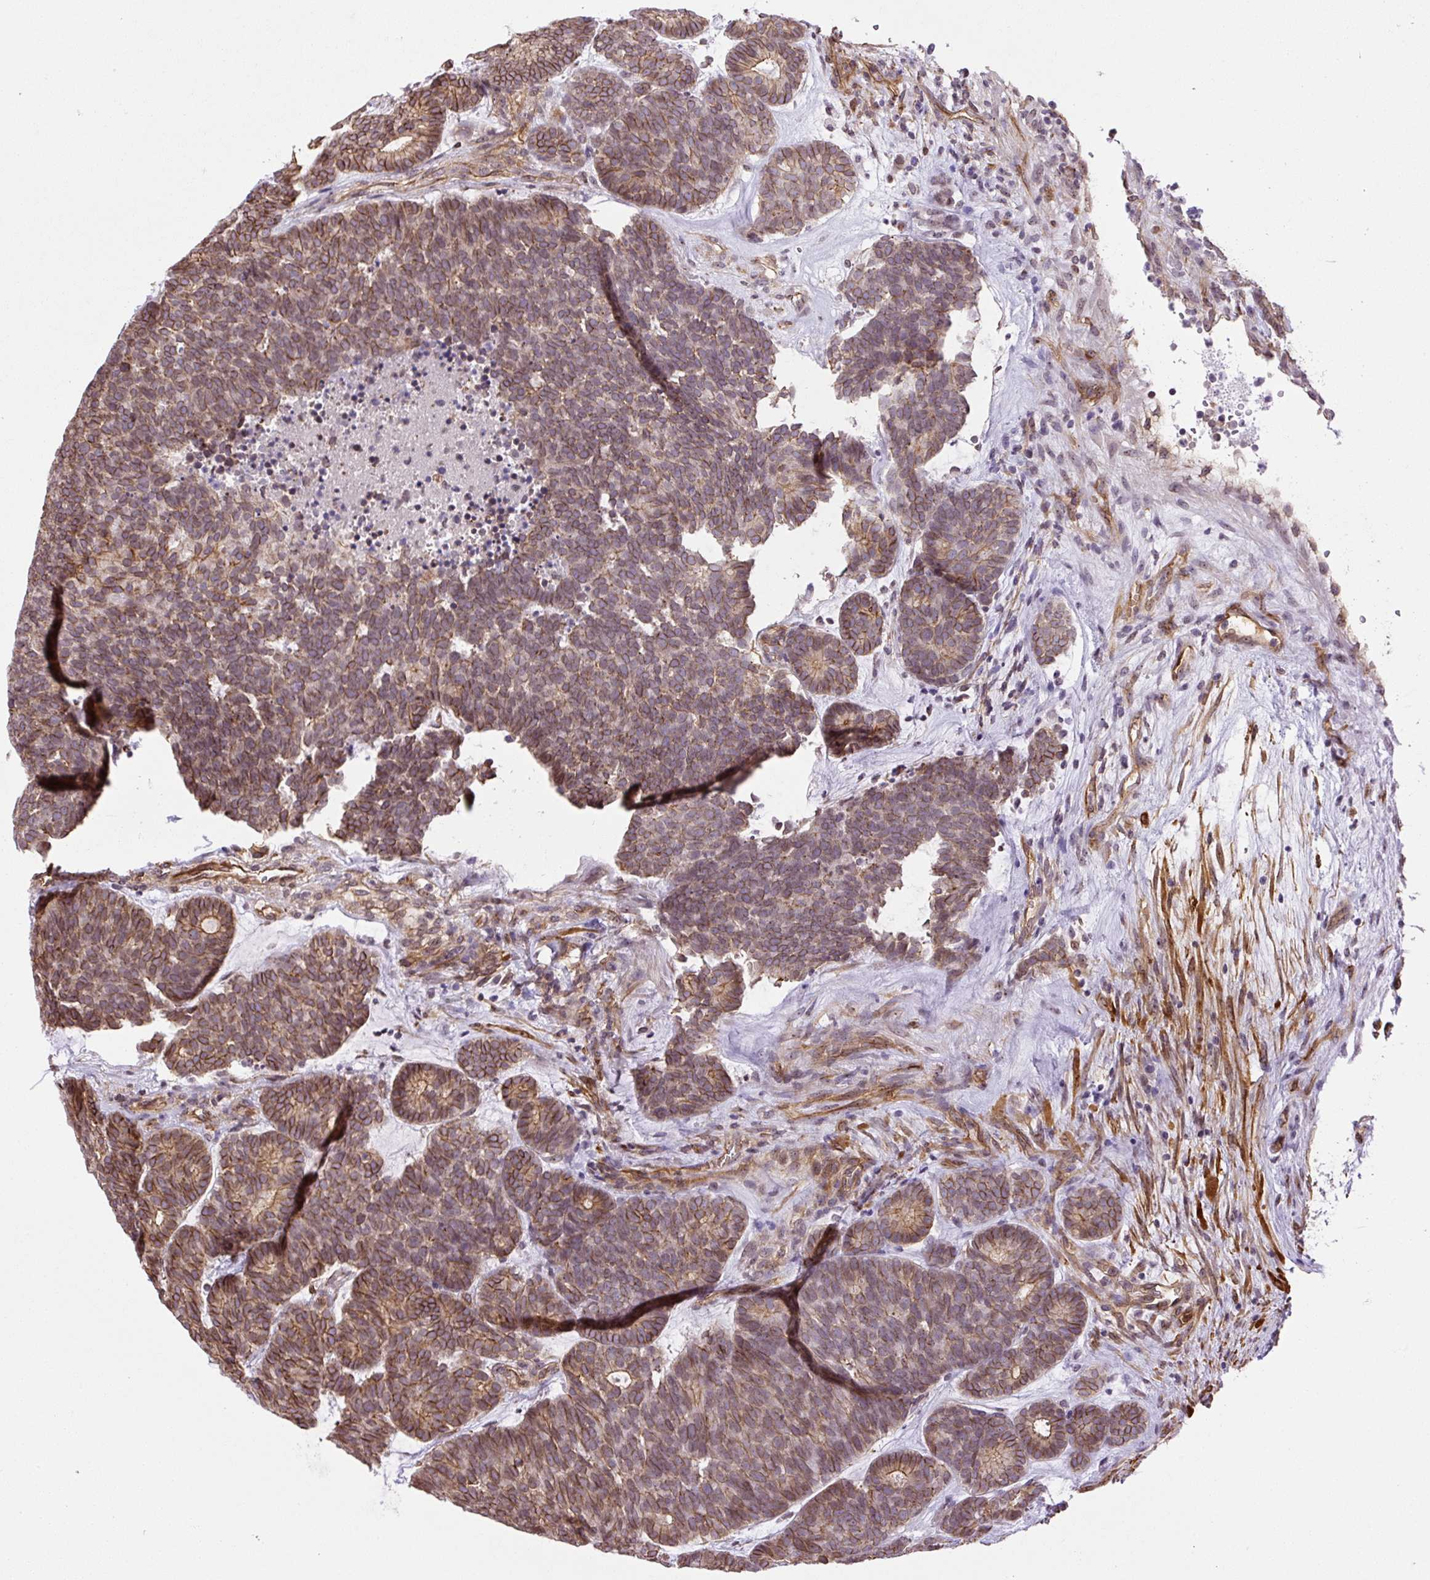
{"staining": {"intensity": "moderate", "quantity": ">75%", "location": "cytoplasmic/membranous"}, "tissue": "head and neck cancer", "cell_type": "Tumor cells", "image_type": "cancer", "snomed": [{"axis": "morphology", "description": "Adenocarcinoma, NOS"}, {"axis": "topography", "description": "Head-Neck"}], "caption": "Immunohistochemical staining of human head and neck cancer reveals medium levels of moderate cytoplasmic/membranous protein expression in approximately >75% of tumor cells.", "gene": "MYO5C", "patient": {"sex": "female", "age": 81}}